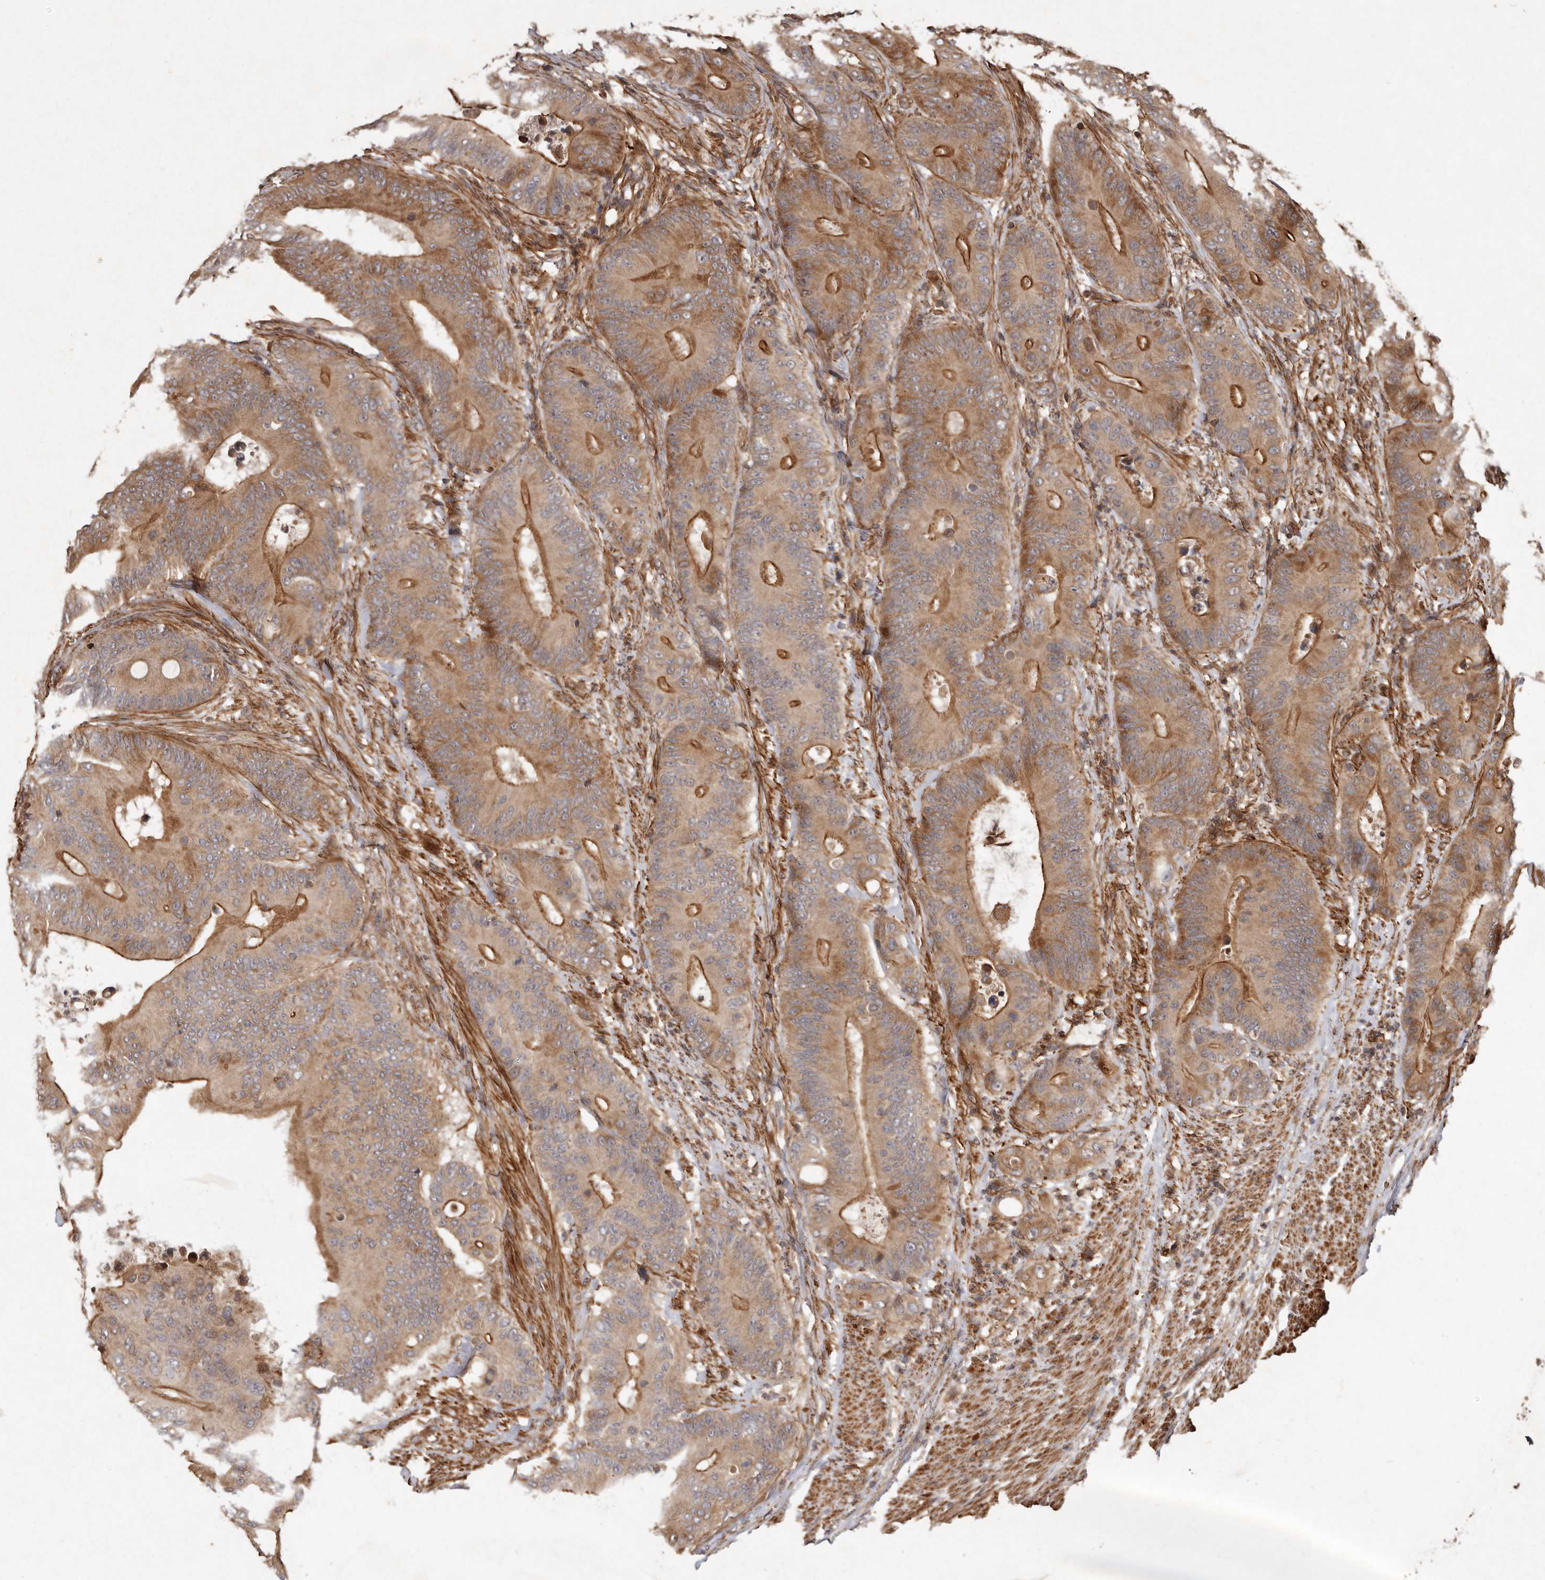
{"staining": {"intensity": "moderate", "quantity": ">75%", "location": "cytoplasmic/membranous"}, "tissue": "colorectal cancer", "cell_type": "Tumor cells", "image_type": "cancer", "snomed": [{"axis": "morphology", "description": "Adenocarcinoma, NOS"}, {"axis": "topography", "description": "Colon"}], "caption": "Colorectal cancer (adenocarcinoma) stained for a protein displays moderate cytoplasmic/membranous positivity in tumor cells. Using DAB (brown) and hematoxylin (blue) stains, captured at high magnification using brightfield microscopy.", "gene": "SEMA3A", "patient": {"sex": "male", "age": 83}}